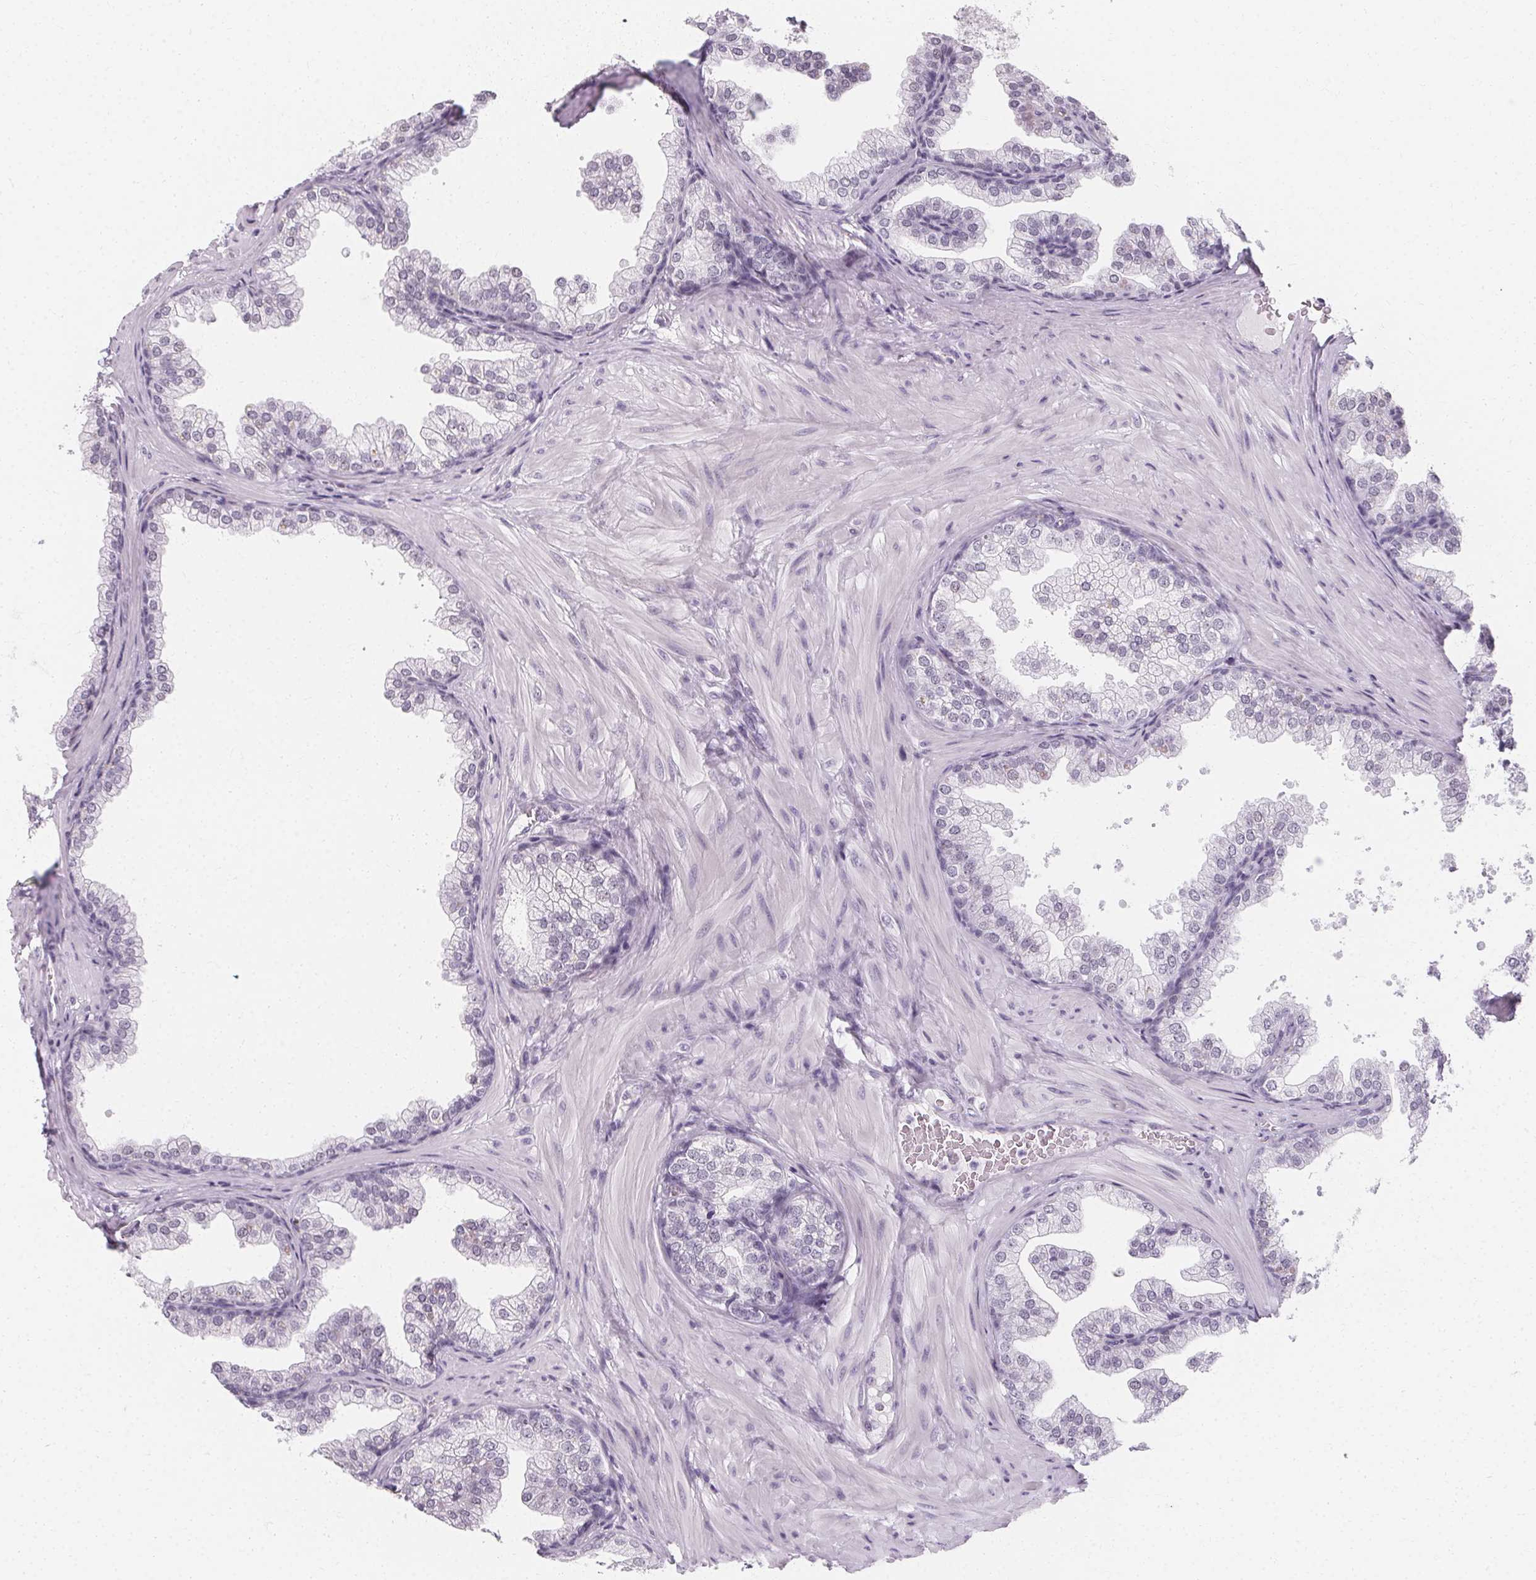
{"staining": {"intensity": "negative", "quantity": "none", "location": "none"}, "tissue": "prostate", "cell_type": "Glandular cells", "image_type": "normal", "snomed": [{"axis": "morphology", "description": "Normal tissue, NOS"}, {"axis": "topography", "description": "Prostate"}], "caption": "Immunohistochemical staining of unremarkable human prostate shows no significant positivity in glandular cells. Brightfield microscopy of immunohistochemistry stained with DAB (3,3'-diaminobenzidine) (brown) and hematoxylin (blue), captured at high magnification.", "gene": "SYNPR", "patient": {"sex": "male", "age": 37}}